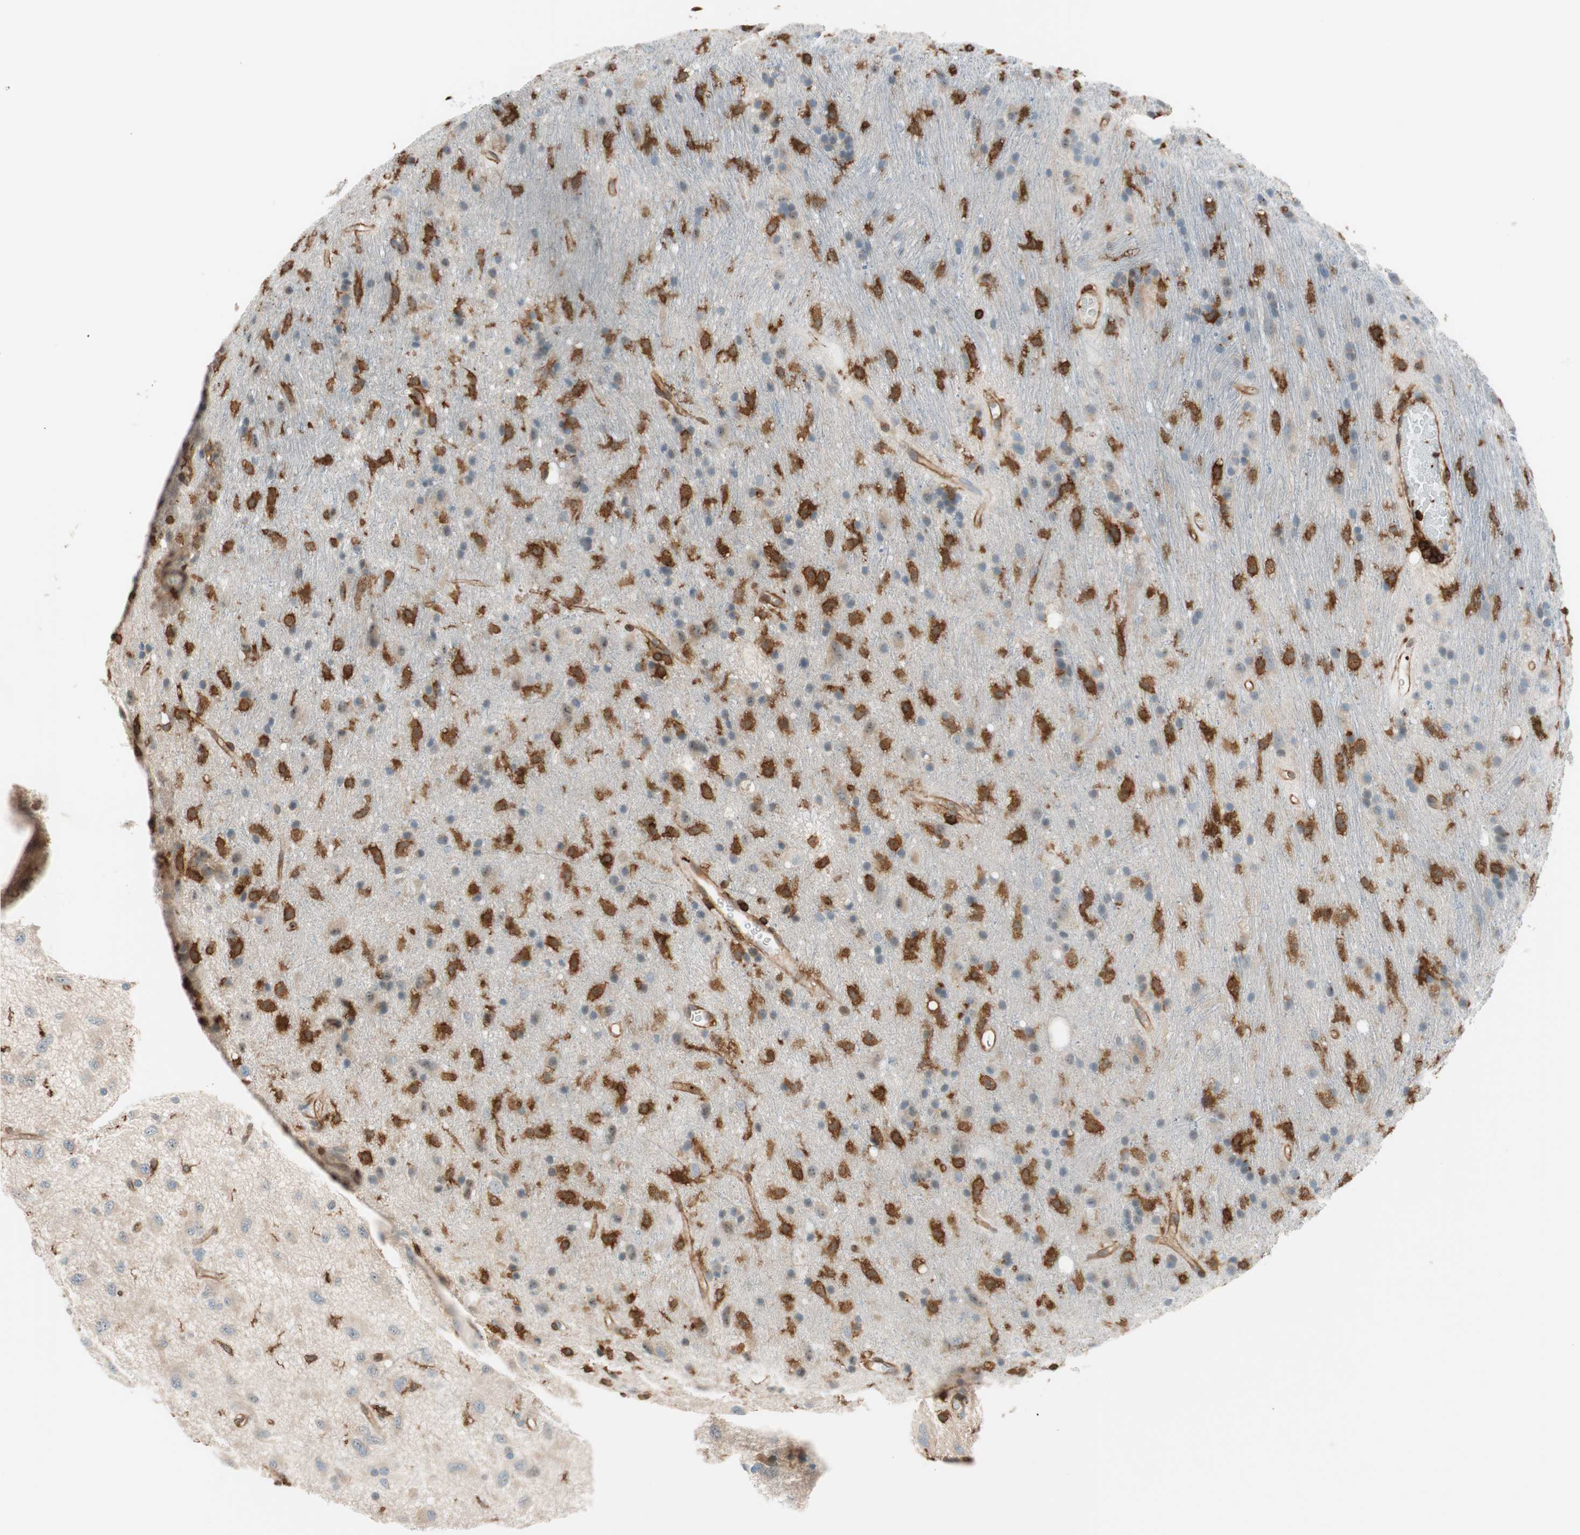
{"staining": {"intensity": "strong", "quantity": "25%-75%", "location": "cytoplasmic/membranous"}, "tissue": "glioma", "cell_type": "Tumor cells", "image_type": "cancer", "snomed": [{"axis": "morphology", "description": "Glioma, malignant, Low grade"}, {"axis": "topography", "description": "Brain"}], "caption": "IHC histopathology image of neoplastic tissue: human malignant glioma (low-grade) stained using immunohistochemistry exhibits high levels of strong protein expression localized specifically in the cytoplasmic/membranous of tumor cells, appearing as a cytoplasmic/membranous brown color.", "gene": "VASP", "patient": {"sex": "male", "age": 77}}